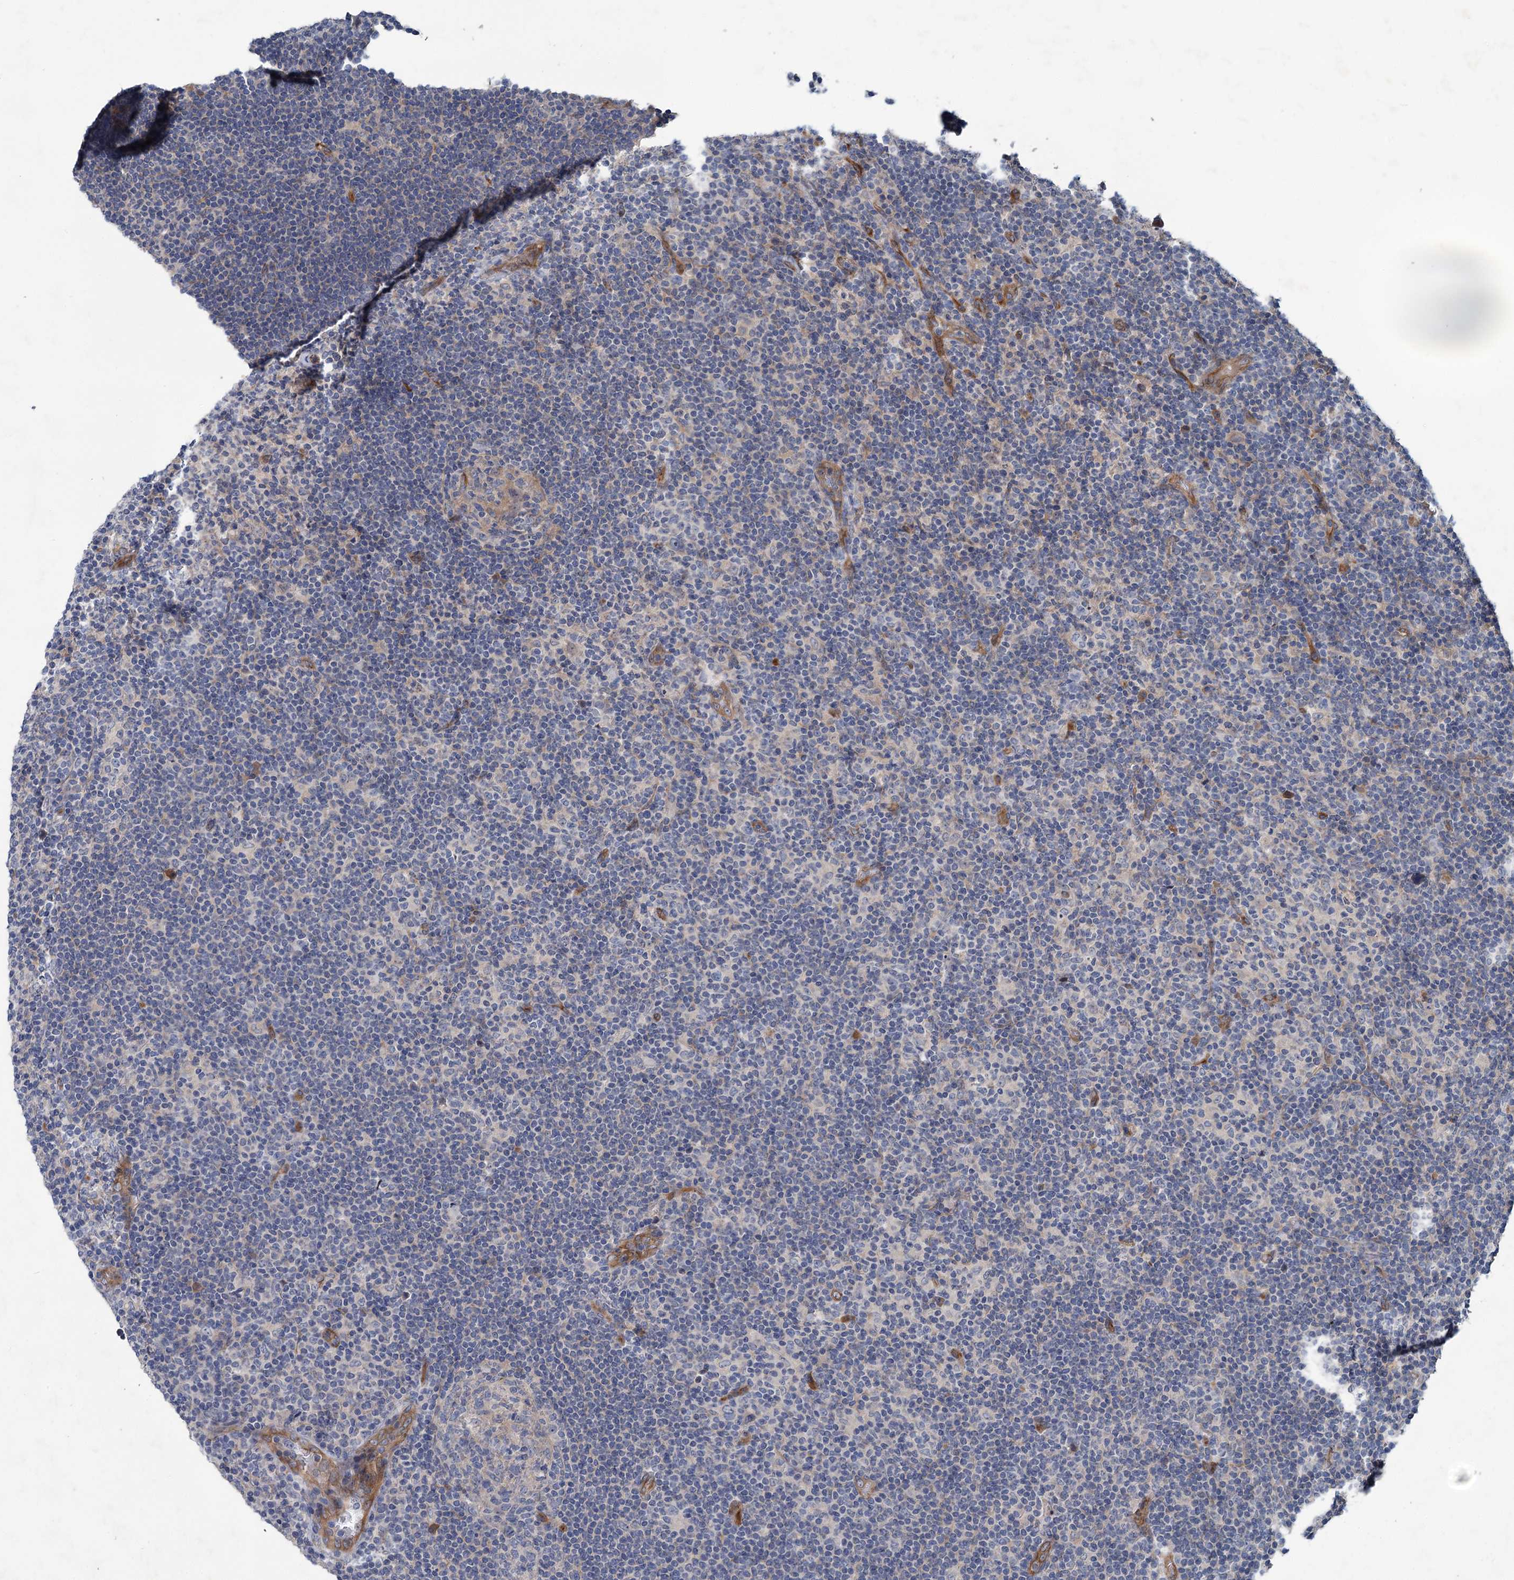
{"staining": {"intensity": "negative", "quantity": "none", "location": "none"}, "tissue": "lymphoma", "cell_type": "Tumor cells", "image_type": "cancer", "snomed": [{"axis": "morphology", "description": "Hodgkin's disease, NOS"}, {"axis": "topography", "description": "Lymph node"}], "caption": "Immunohistochemistry of lymphoma displays no expression in tumor cells.", "gene": "PKN2", "patient": {"sex": "female", "age": 57}}